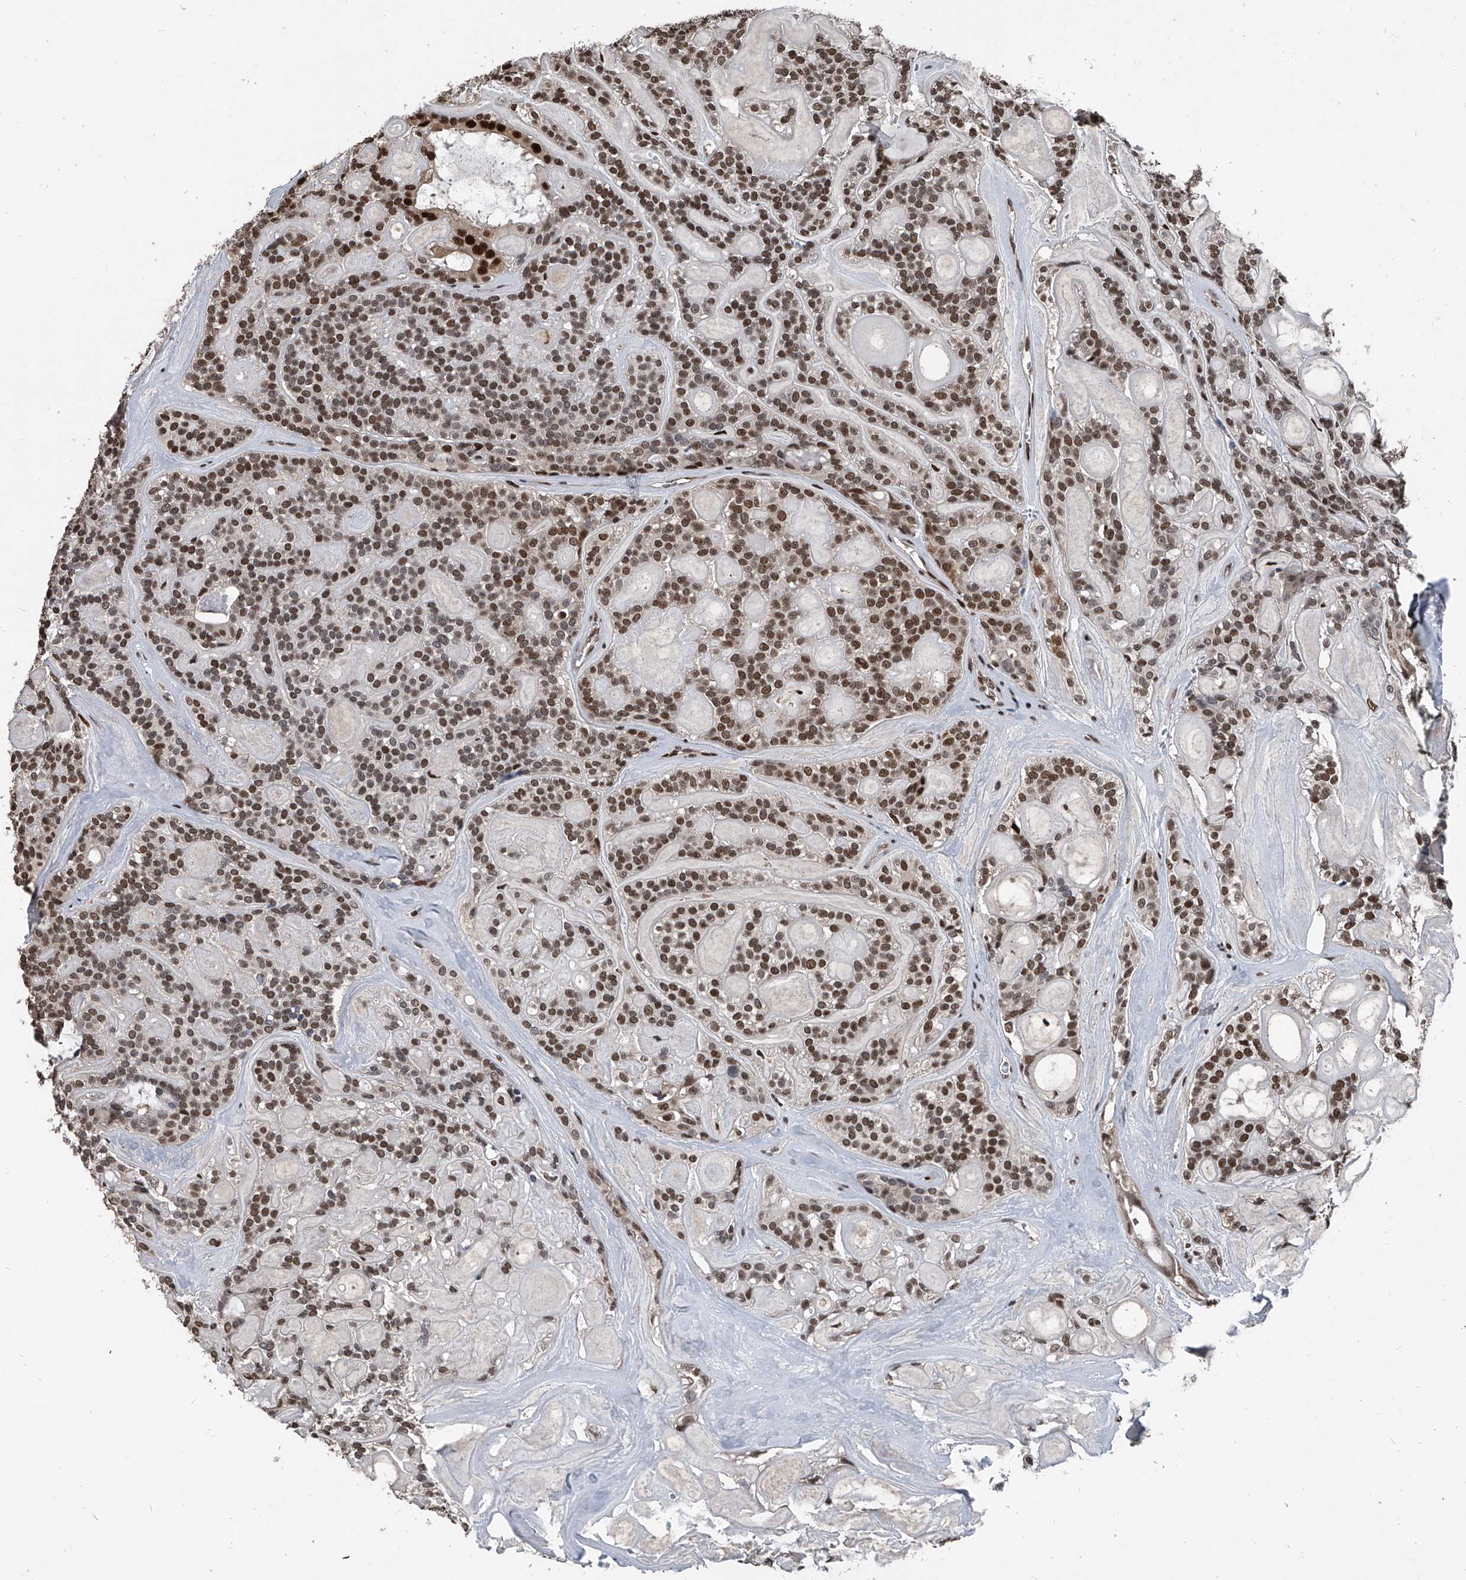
{"staining": {"intensity": "moderate", "quantity": ">75%", "location": "nuclear"}, "tissue": "head and neck cancer", "cell_type": "Tumor cells", "image_type": "cancer", "snomed": [{"axis": "morphology", "description": "Adenocarcinoma, NOS"}, {"axis": "topography", "description": "Head-Neck"}], "caption": "Immunohistochemistry (IHC) of adenocarcinoma (head and neck) reveals medium levels of moderate nuclear expression in about >75% of tumor cells.", "gene": "FKBP5", "patient": {"sex": "male", "age": 66}}